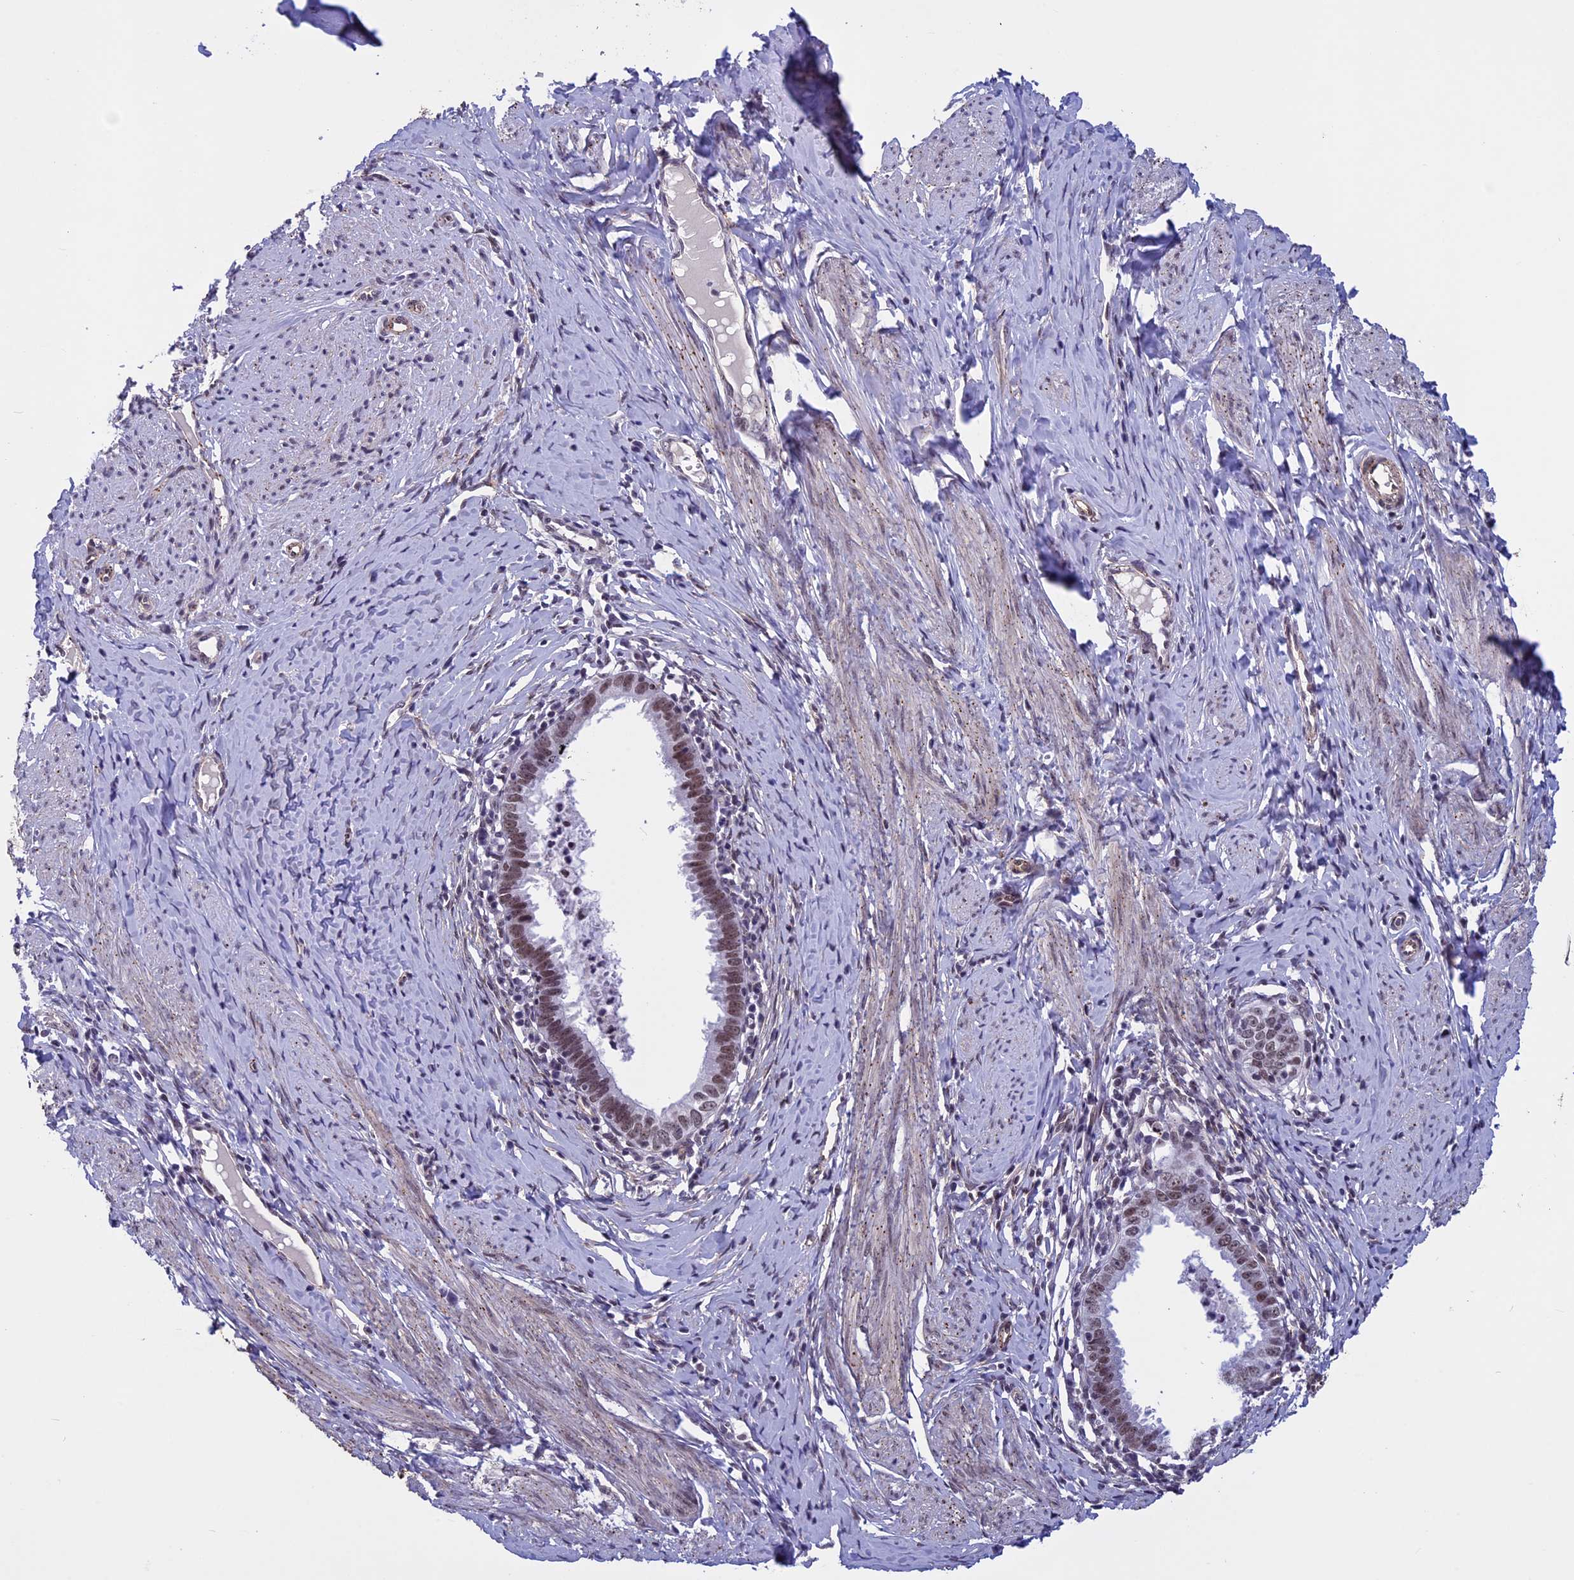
{"staining": {"intensity": "moderate", "quantity": ">75%", "location": "nuclear"}, "tissue": "cervical cancer", "cell_type": "Tumor cells", "image_type": "cancer", "snomed": [{"axis": "morphology", "description": "Adenocarcinoma, NOS"}, {"axis": "topography", "description": "Cervix"}], "caption": "Moderate nuclear positivity for a protein is seen in about >75% of tumor cells of cervical adenocarcinoma using immunohistochemistry (IHC).", "gene": "NIPBL", "patient": {"sex": "female", "age": 36}}